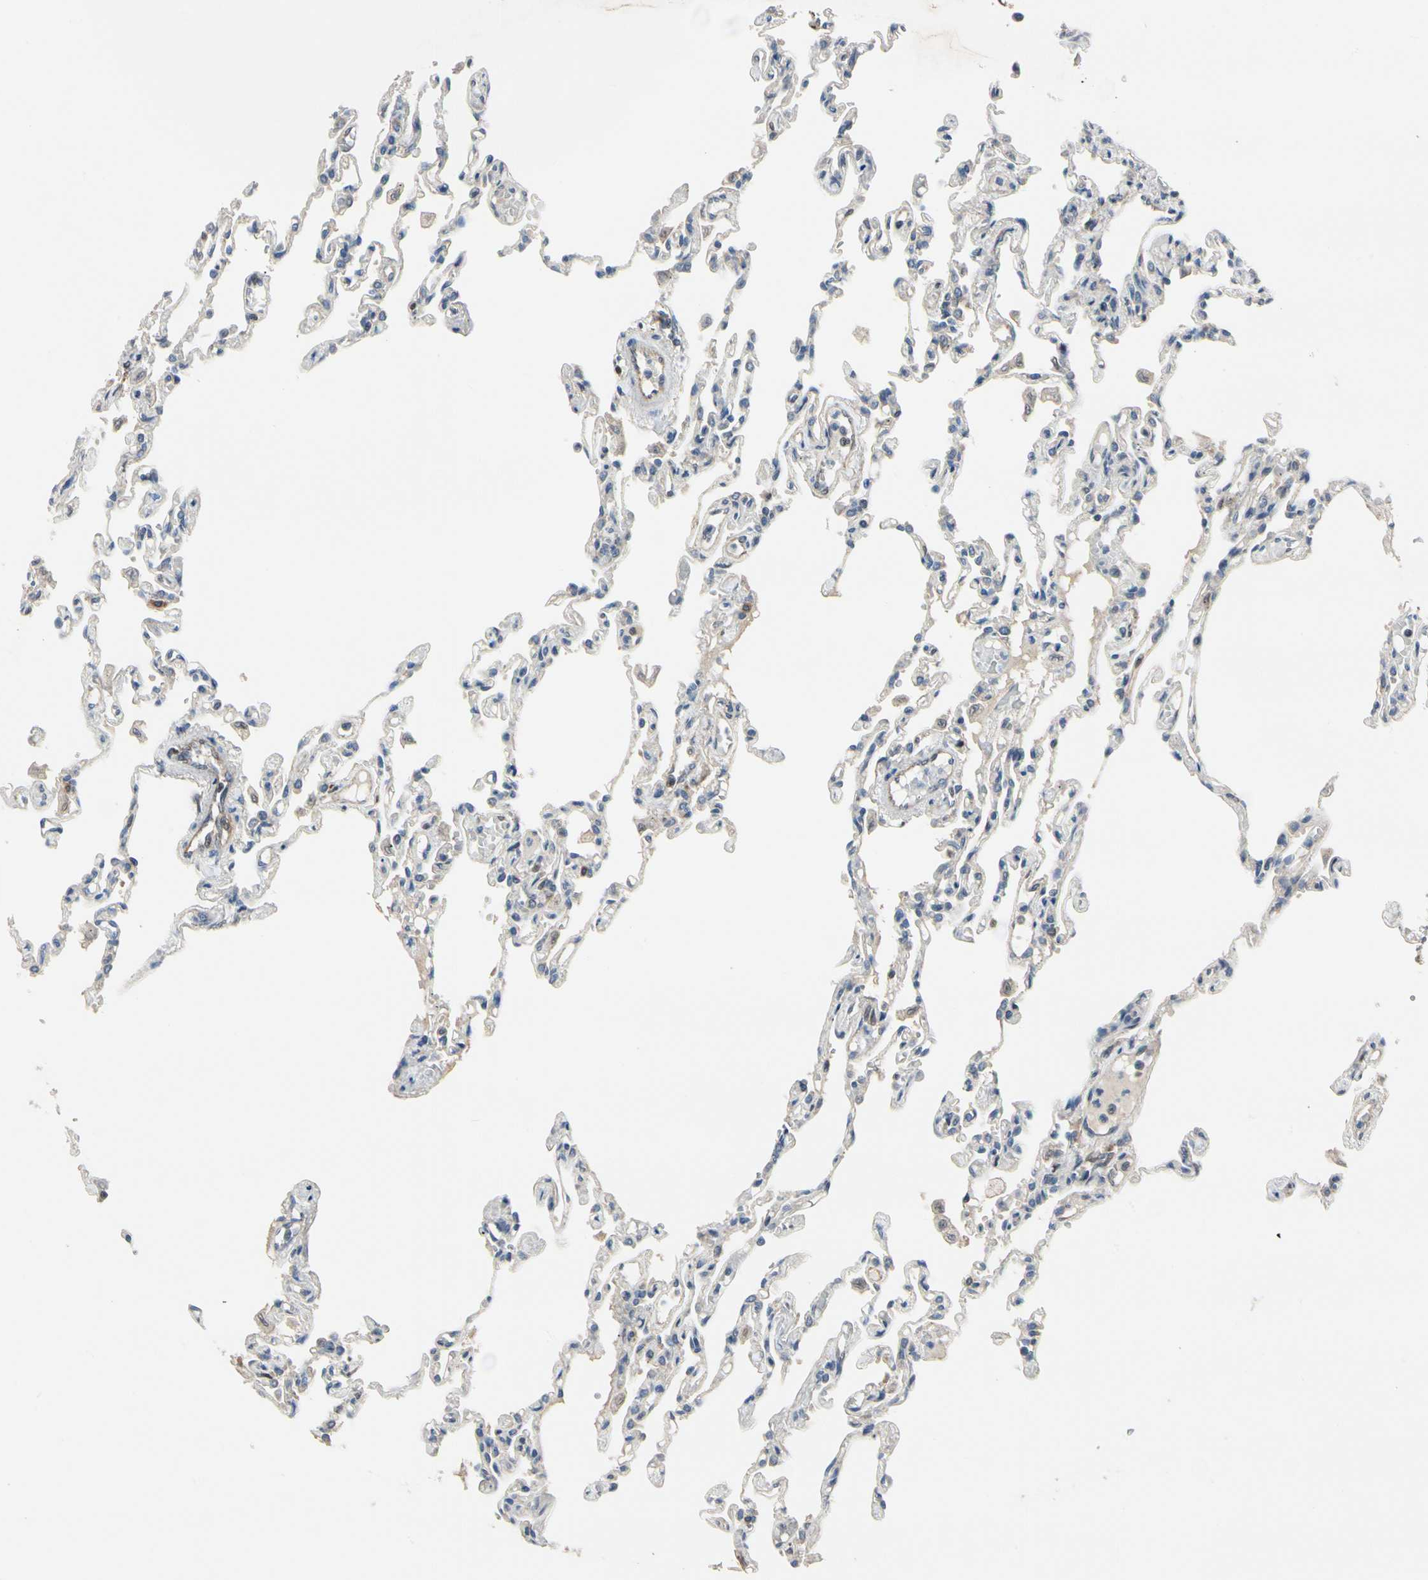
{"staining": {"intensity": "negative", "quantity": "none", "location": "none"}, "tissue": "lung", "cell_type": "Alveolar cells", "image_type": "normal", "snomed": [{"axis": "morphology", "description": "Normal tissue, NOS"}, {"axis": "topography", "description": "Lung"}], "caption": "Image shows no protein expression in alveolar cells of normal lung. (IHC, brightfield microscopy, high magnification).", "gene": "CGREF1", "patient": {"sex": "male", "age": 21}}